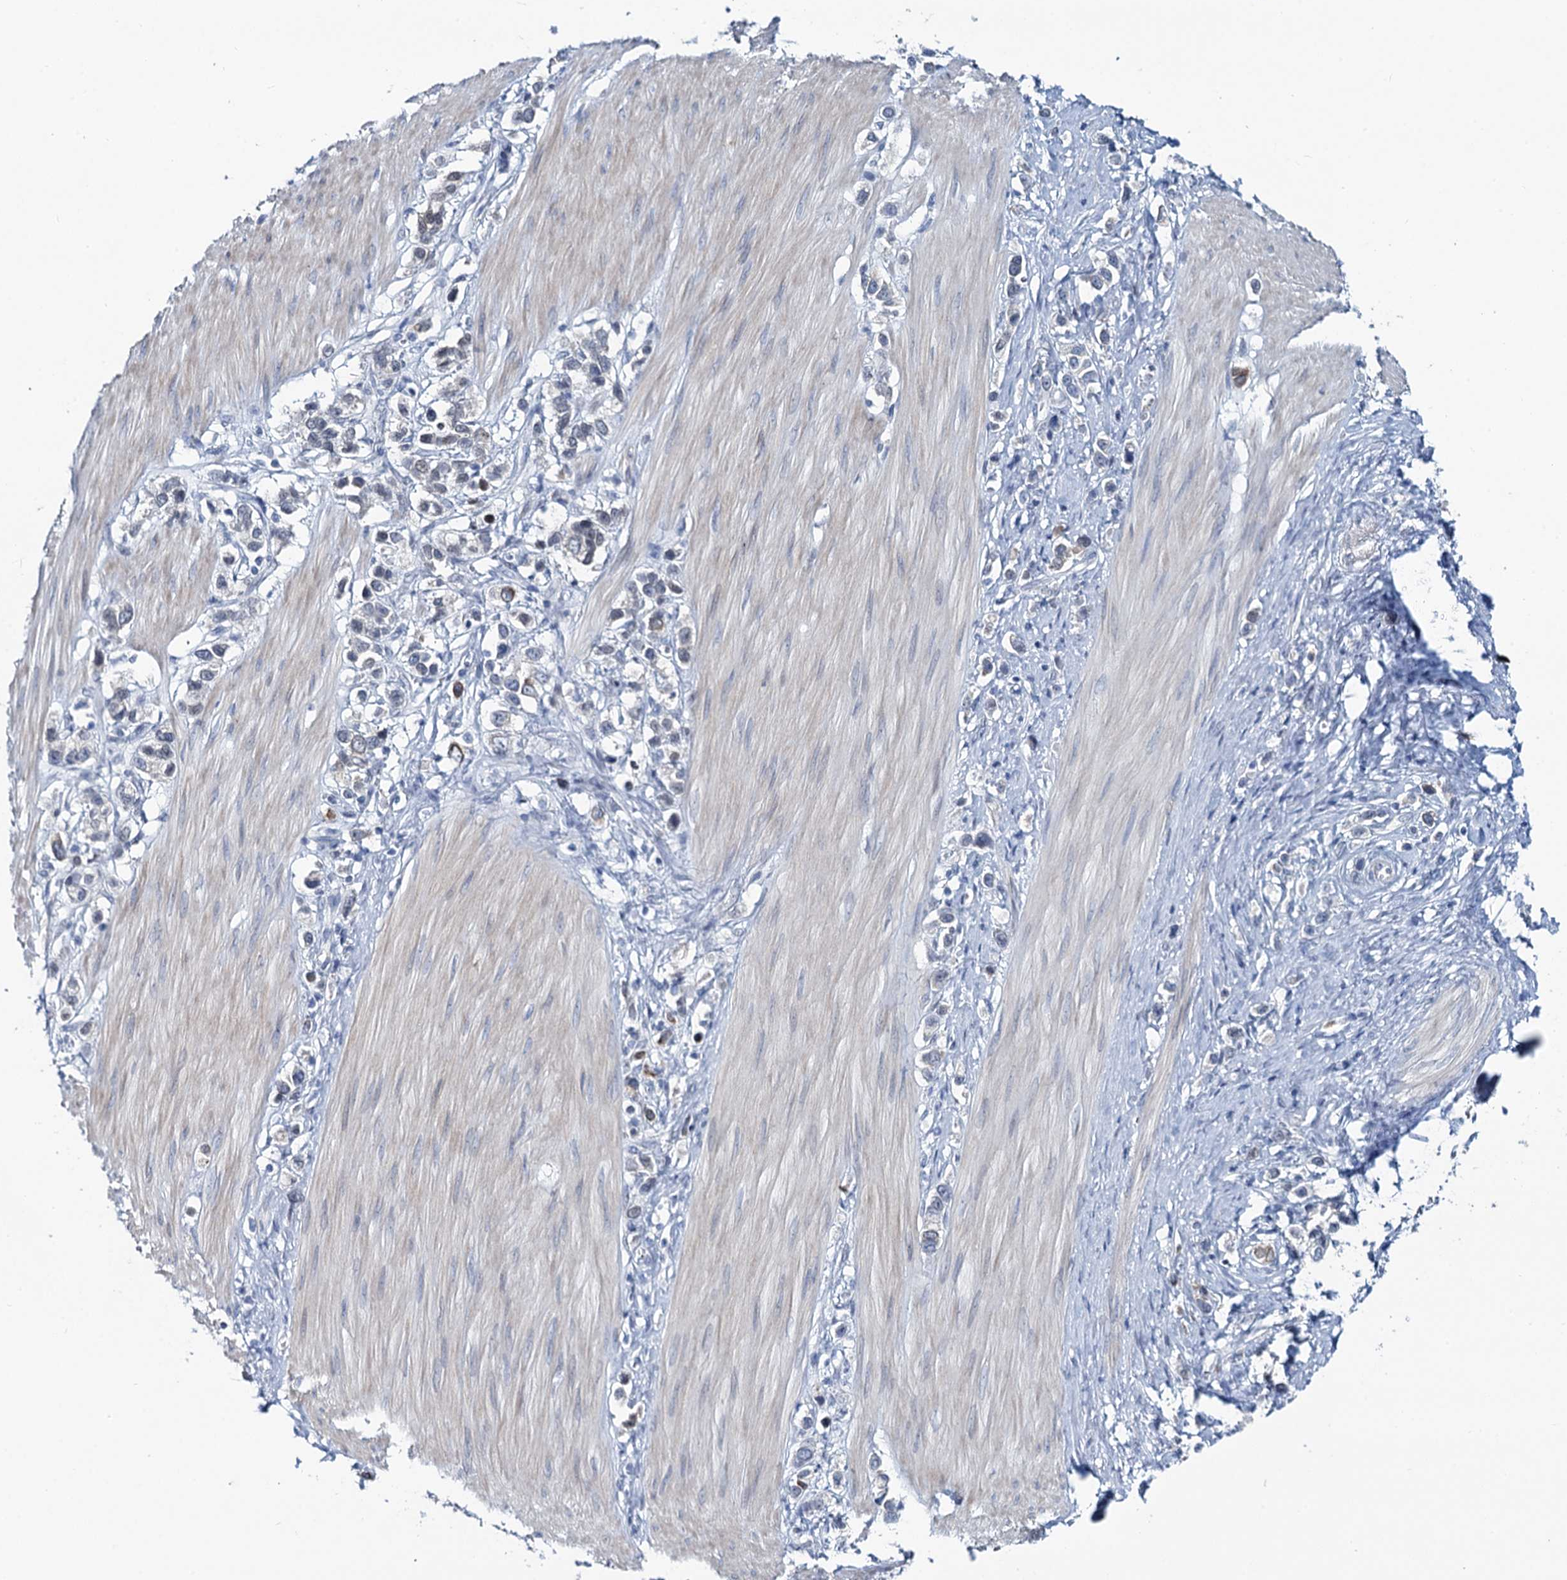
{"staining": {"intensity": "weak", "quantity": "<25%", "location": "cytoplasmic/membranous"}, "tissue": "stomach cancer", "cell_type": "Tumor cells", "image_type": "cancer", "snomed": [{"axis": "morphology", "description": "Adenocarcinoma, NOS"}, {"axis": "topography", "description": "Stomach"}], "caption": "Tumor cells show no significant expression in stomach cancer.", "gene": "TOX3", "patient": {"sex": "female", "age": 65}}